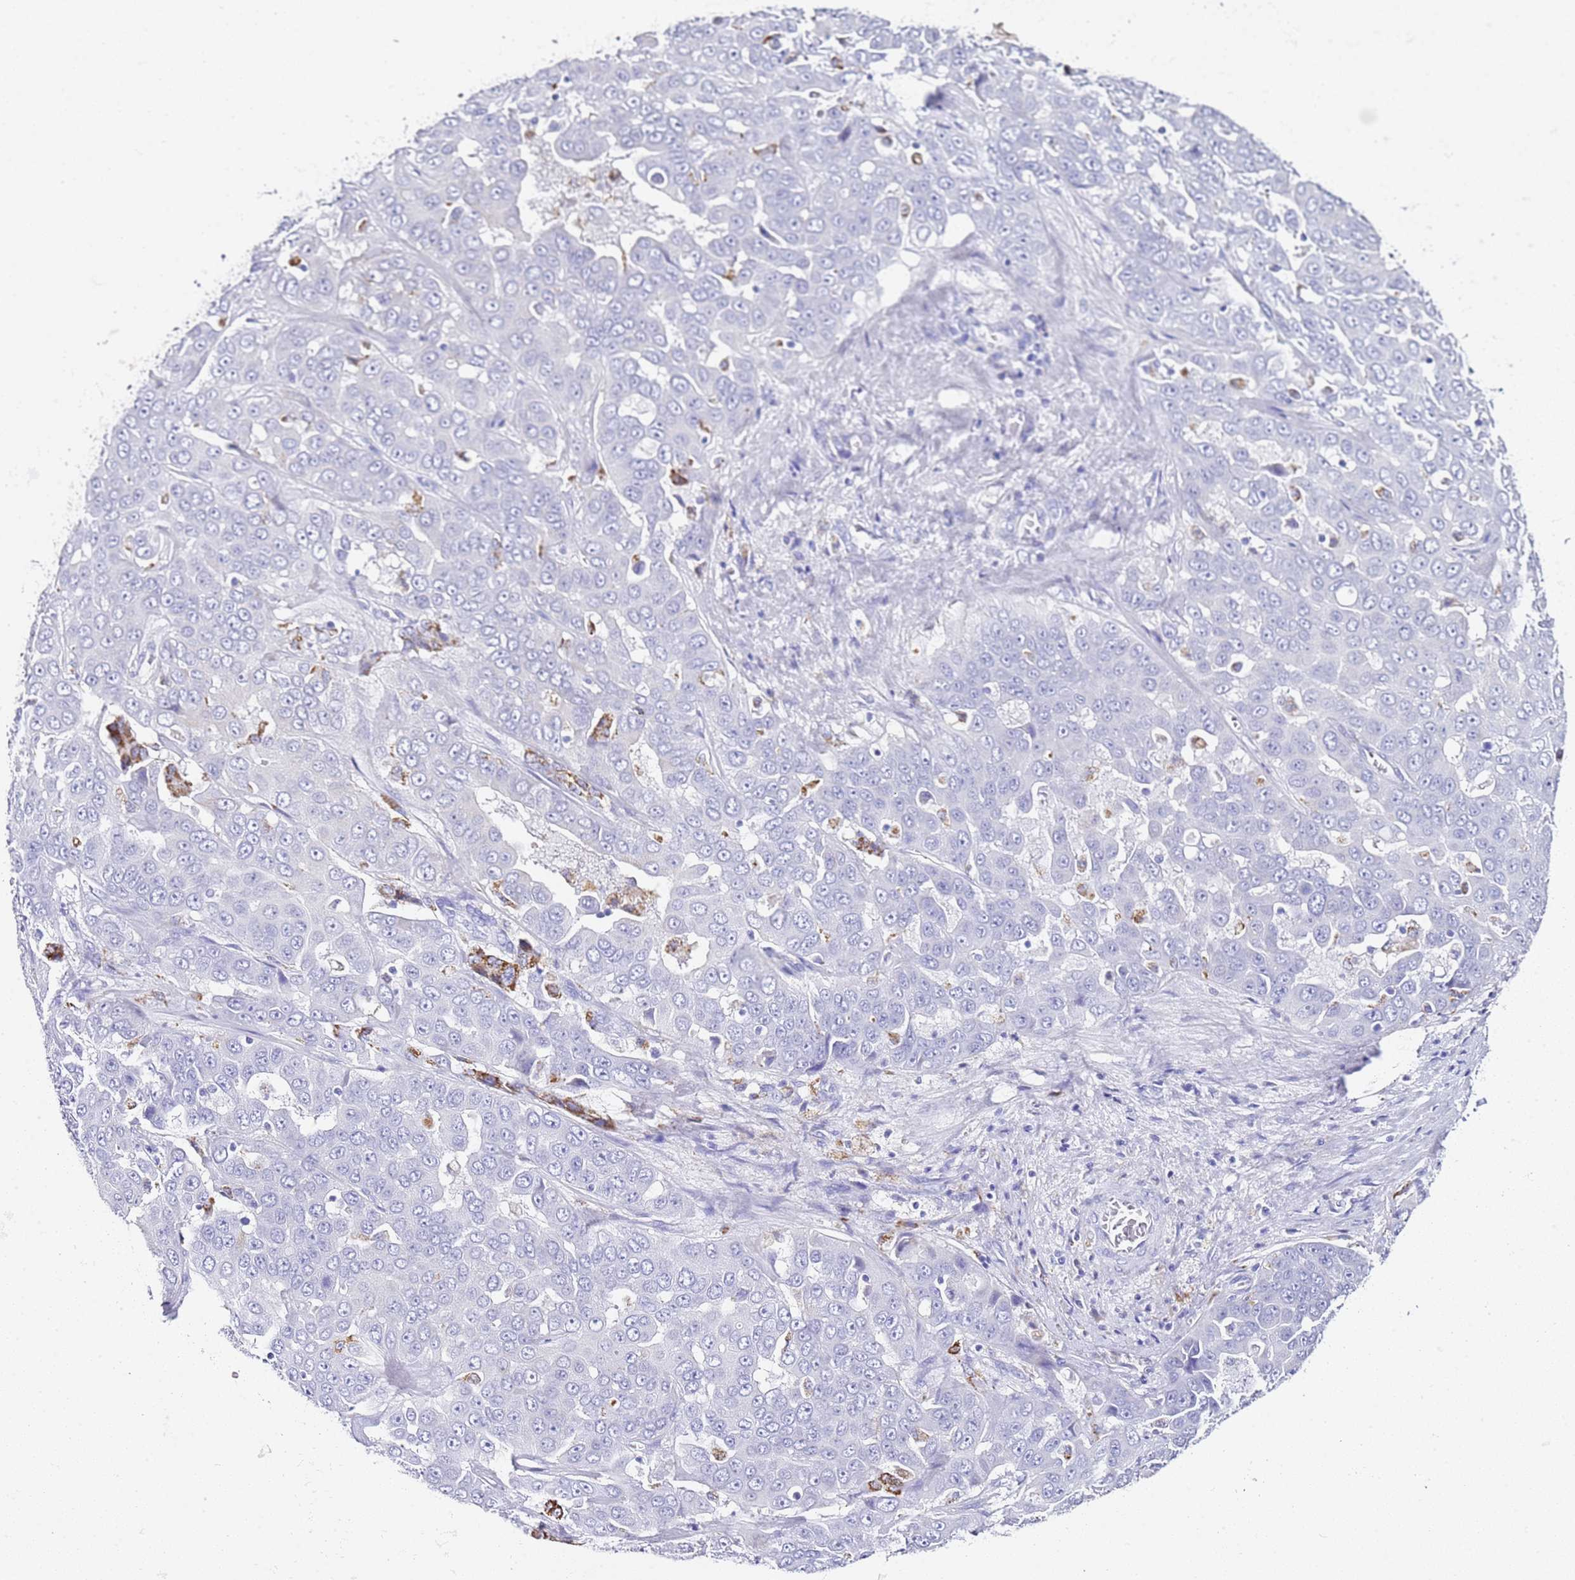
{"staining": {"intensity": "negative", "quantity": "none", "location": "none"}, "tissue": "liver cancer", "cell_type": "Tumor cells", "image_type": "cancer", "snomed": [{"axis": "morphology", "description": "Cholangiocarcinoma"}, {"axis": "topography", "description": "Liver"}], "caption": "This histopathology image is of liver cancer stained with IHC to label a protein in brown with the nuclei are counter-stained blue. There is no staining in tumor cells.", "gene": "PTBP2", "patient": {"sex": "female", "age": 52}}